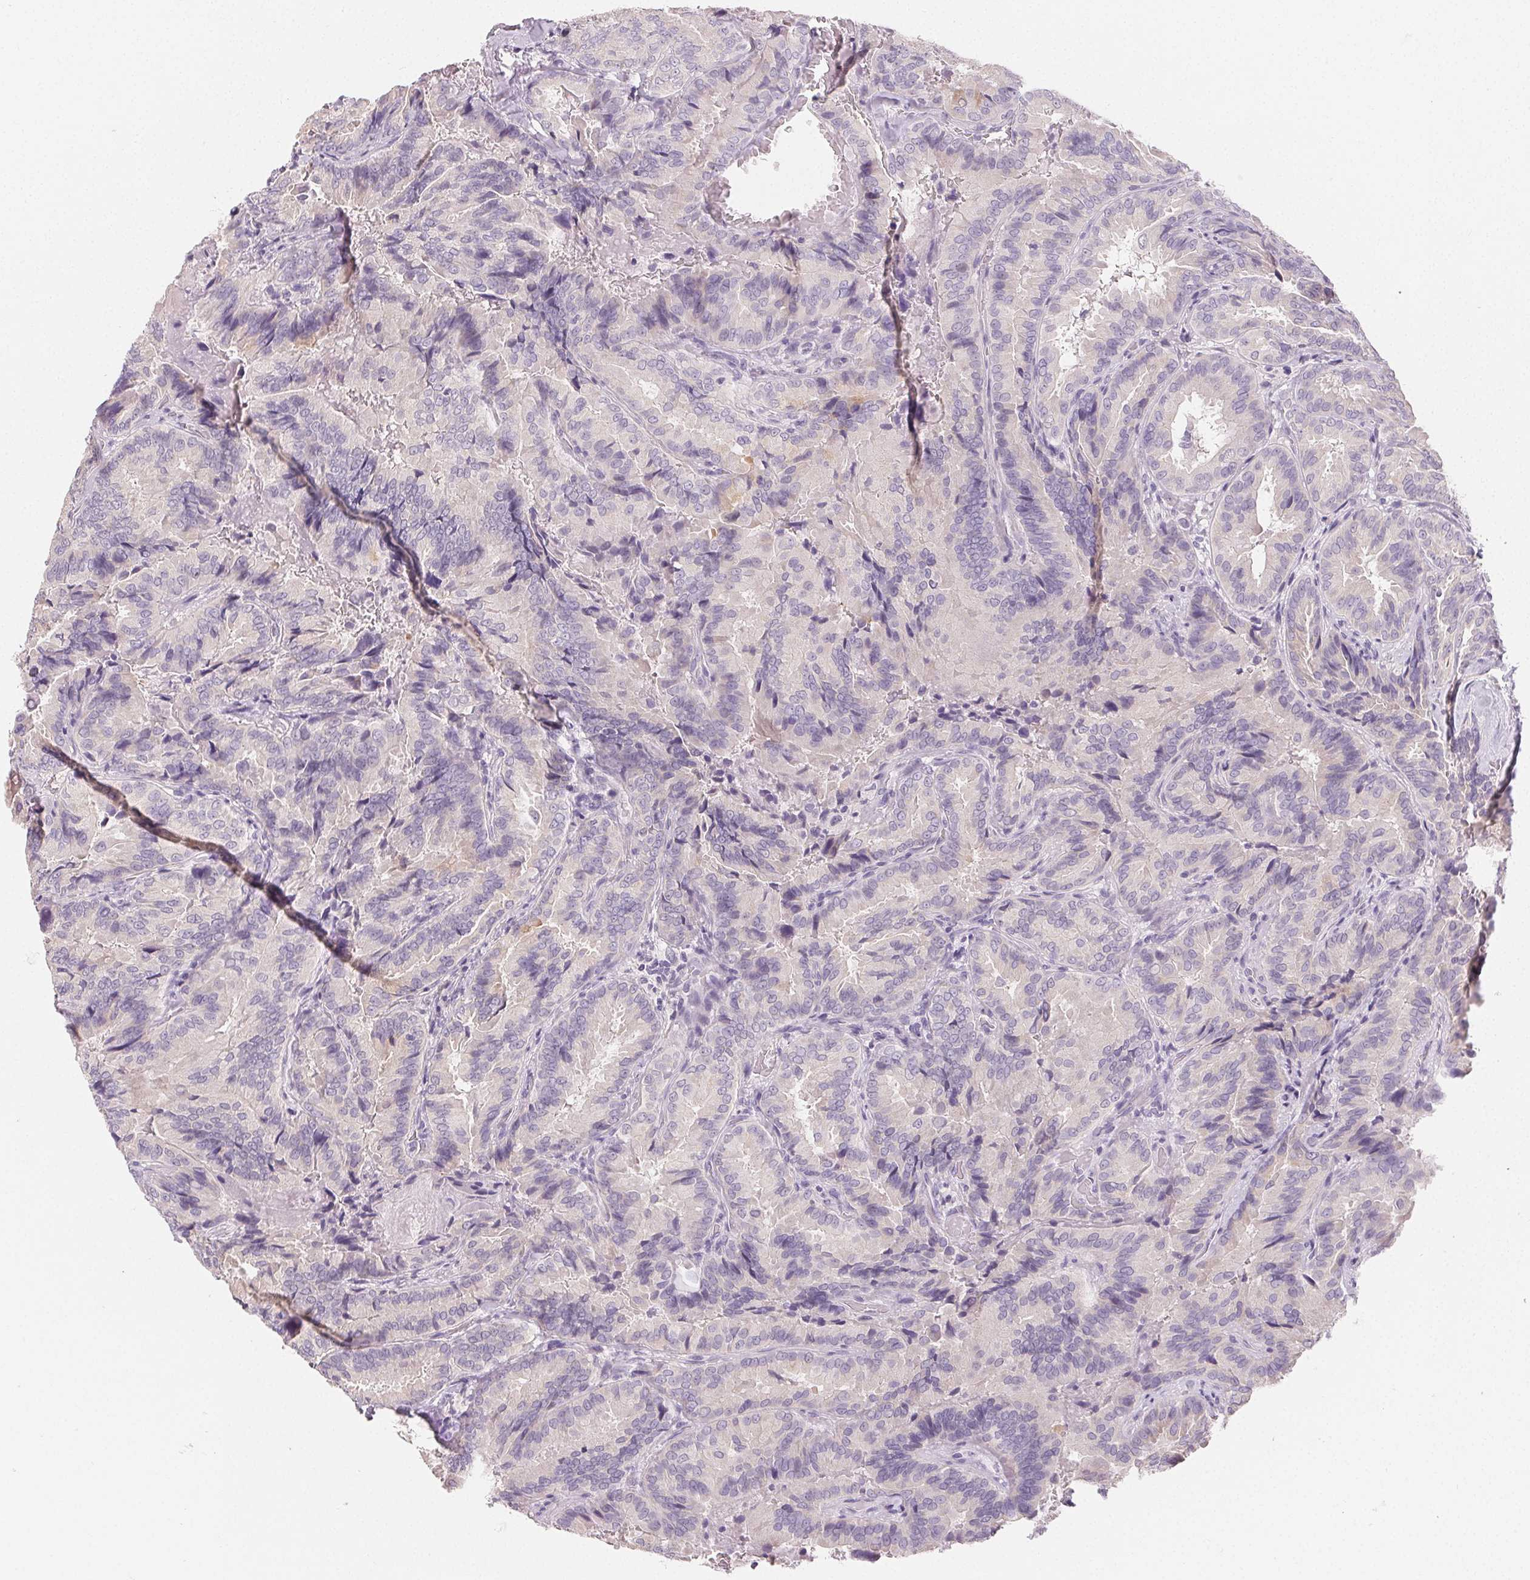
{"staining": {"intensity": "negative", "quantity": "none", "location": "none"}, "tissue": "thyroid cancer", "cell_type": "Tumor cells", "image_type": "cancer", "snomed": [{"axis": "morphology", "description": "Papillary adenocarcinoma, NOS"}, {"axis": "topography", "description": "Thyroid gland"}], "caption": "Protein analysis of thyroid papillary adenocarcinoma exhibits no significant positivity in tumor cells.", "gene": "SFTPD", "patient": {"sex": "male", "age": 61}}